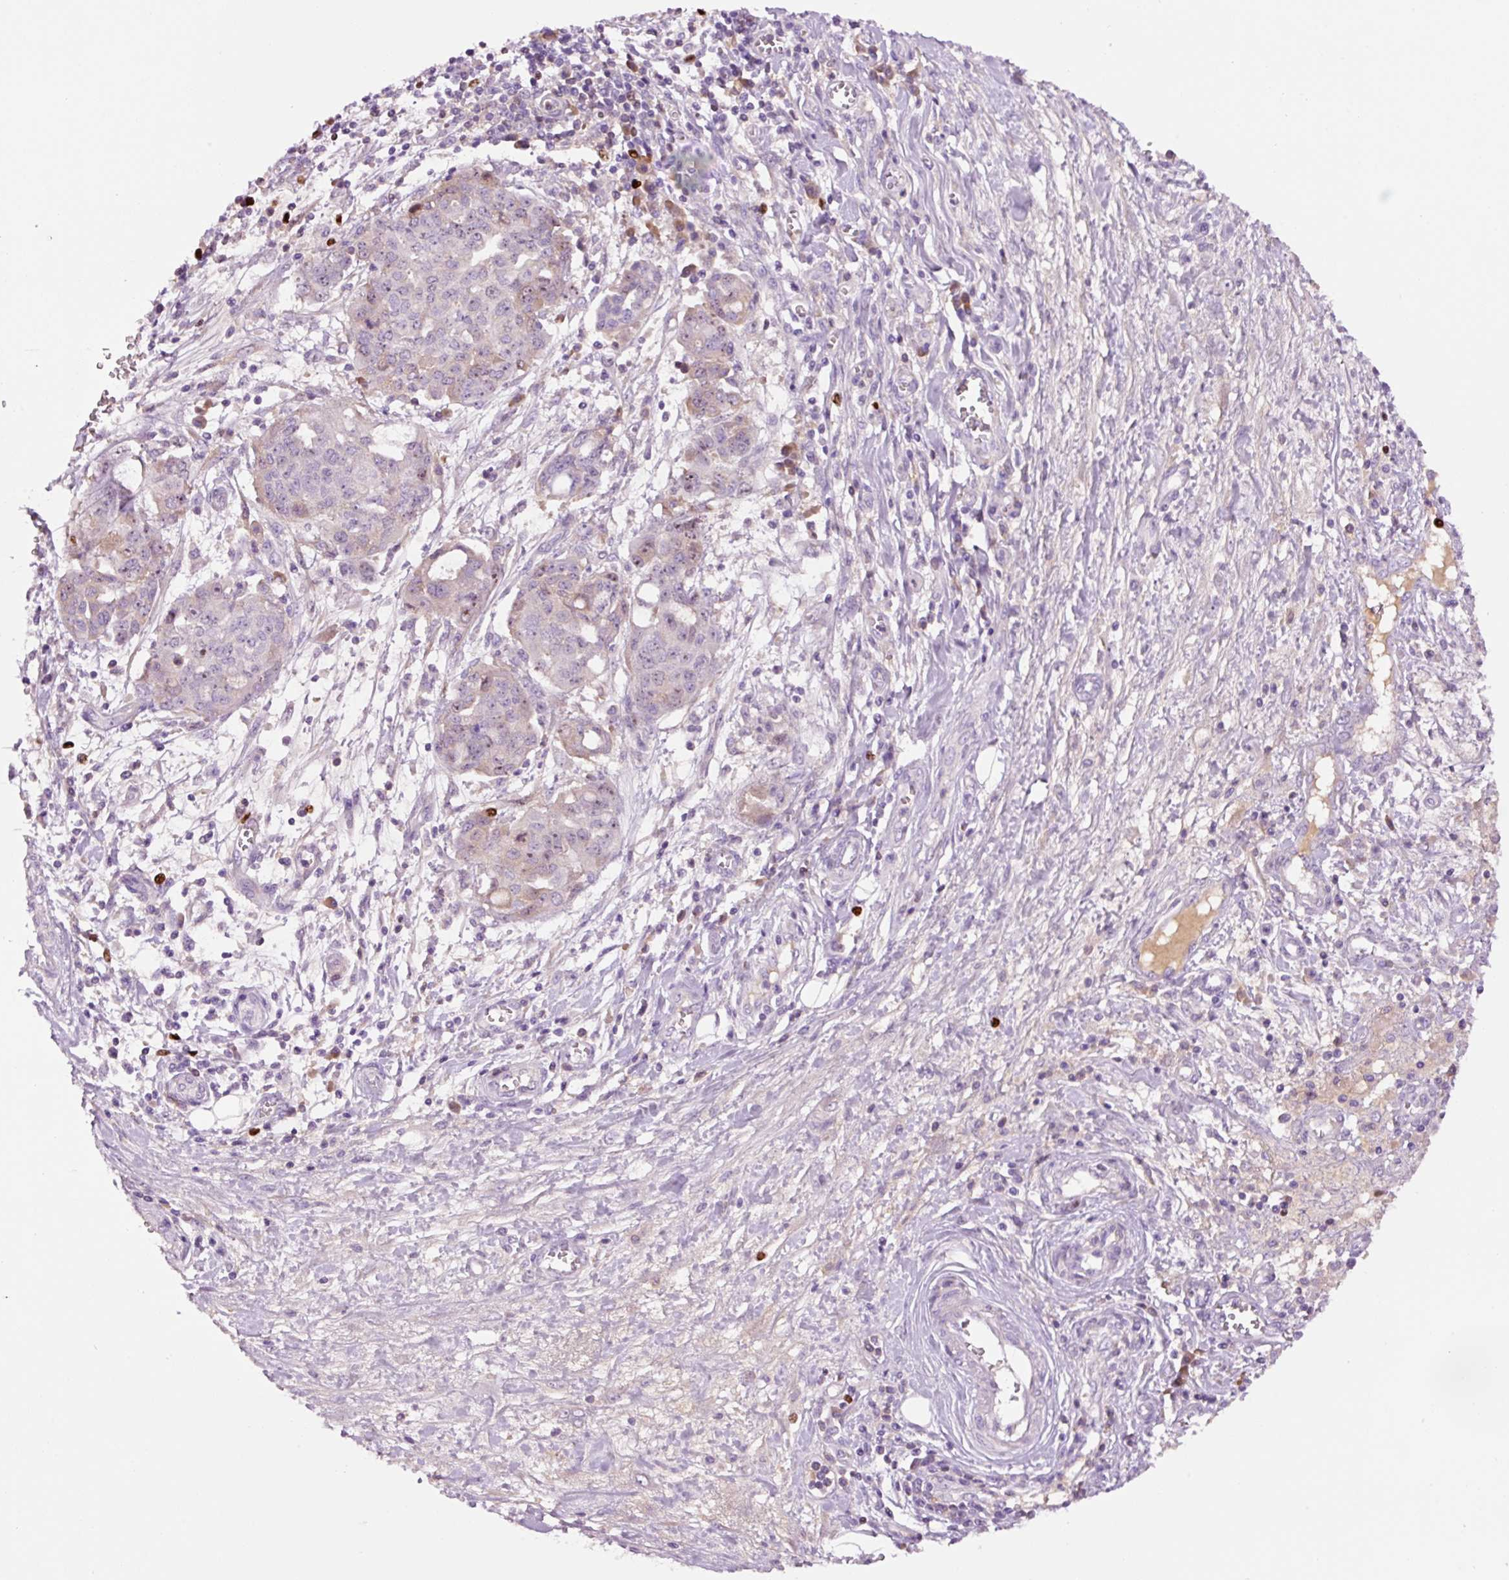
{"staining": {"intensity": "weak", "quantity": "<25%", "location": "nuclear"}, "tissue": "ovarian cancer", "cell_type": "Tumor cells", "image_type": "cancer", "snomed": [{"axis": "morphology", "description": "Cystadenocarcinoma, serous, NOS"}, {"axis": "topography", "description": "Soft tissue"}, {"axis": "topography", "description": "Ovary"}], "caption": "Immunohistochemistry micrograph of neoplastic tissue: ovarian serous cystadenocarcinoma stained with DAB shows no significant protein expression in tumor cells.", "gene": "DPPA4", "patient": {"sex": "female", "age": 57}}